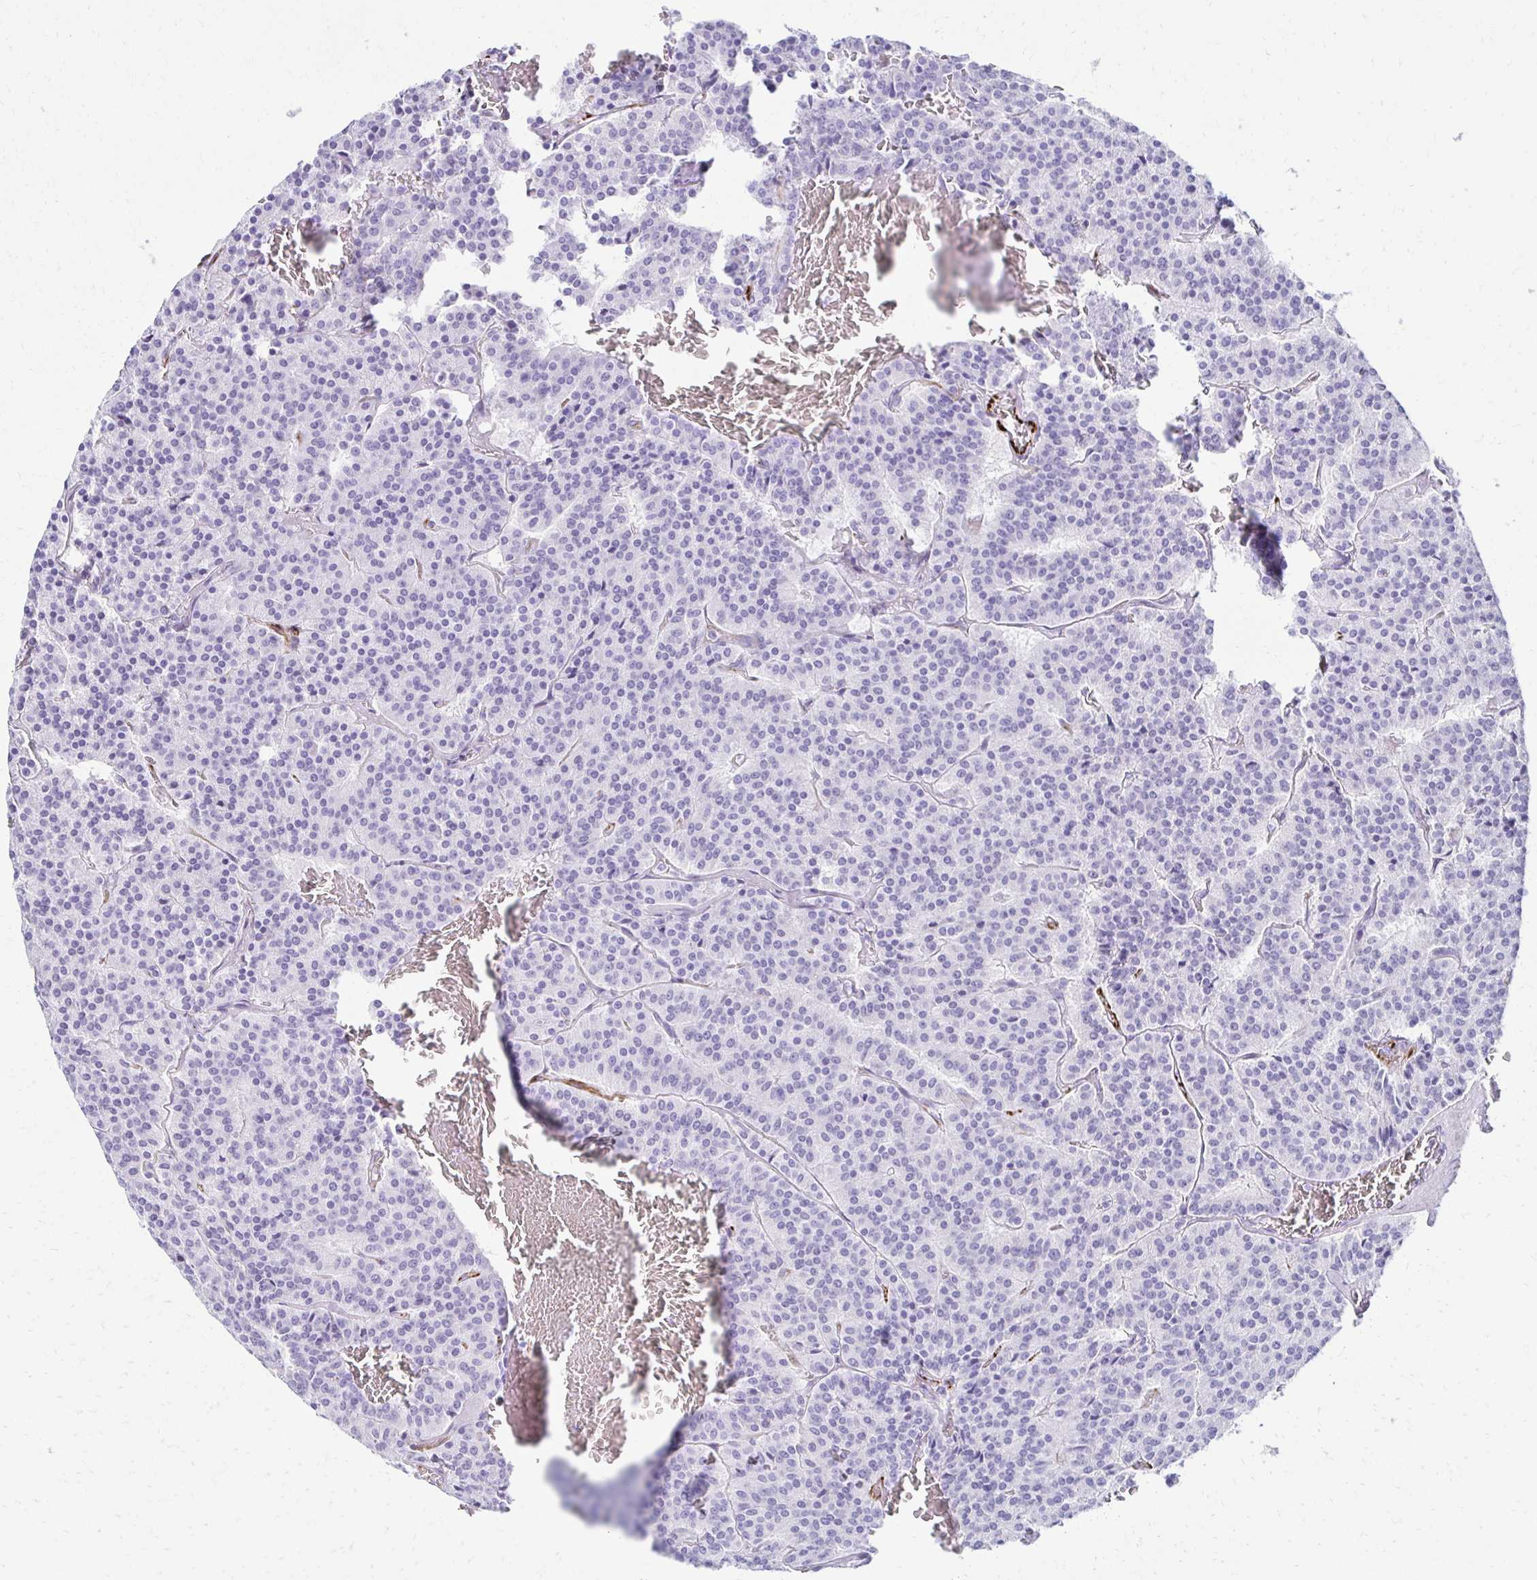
{"staining": {"intensity": "negative", "quantity": "none", "location": "none"}, "tissue": "carcinoid", "cell_type": "Tumor cells", "image_type": "cancer", "snomed": [{"axis": "morphology", "description": "Carcinoid, malignant, NOS"}, {"axis": "topography", "description": "Lung"}], "caption": "A histopathology image of carcinoid stained for a protein reveals no brown staining in tumor cells. Nuclei are stained in blue.", "gene": "TMEM54", "patient": {"sex": "male", "age": 70}}